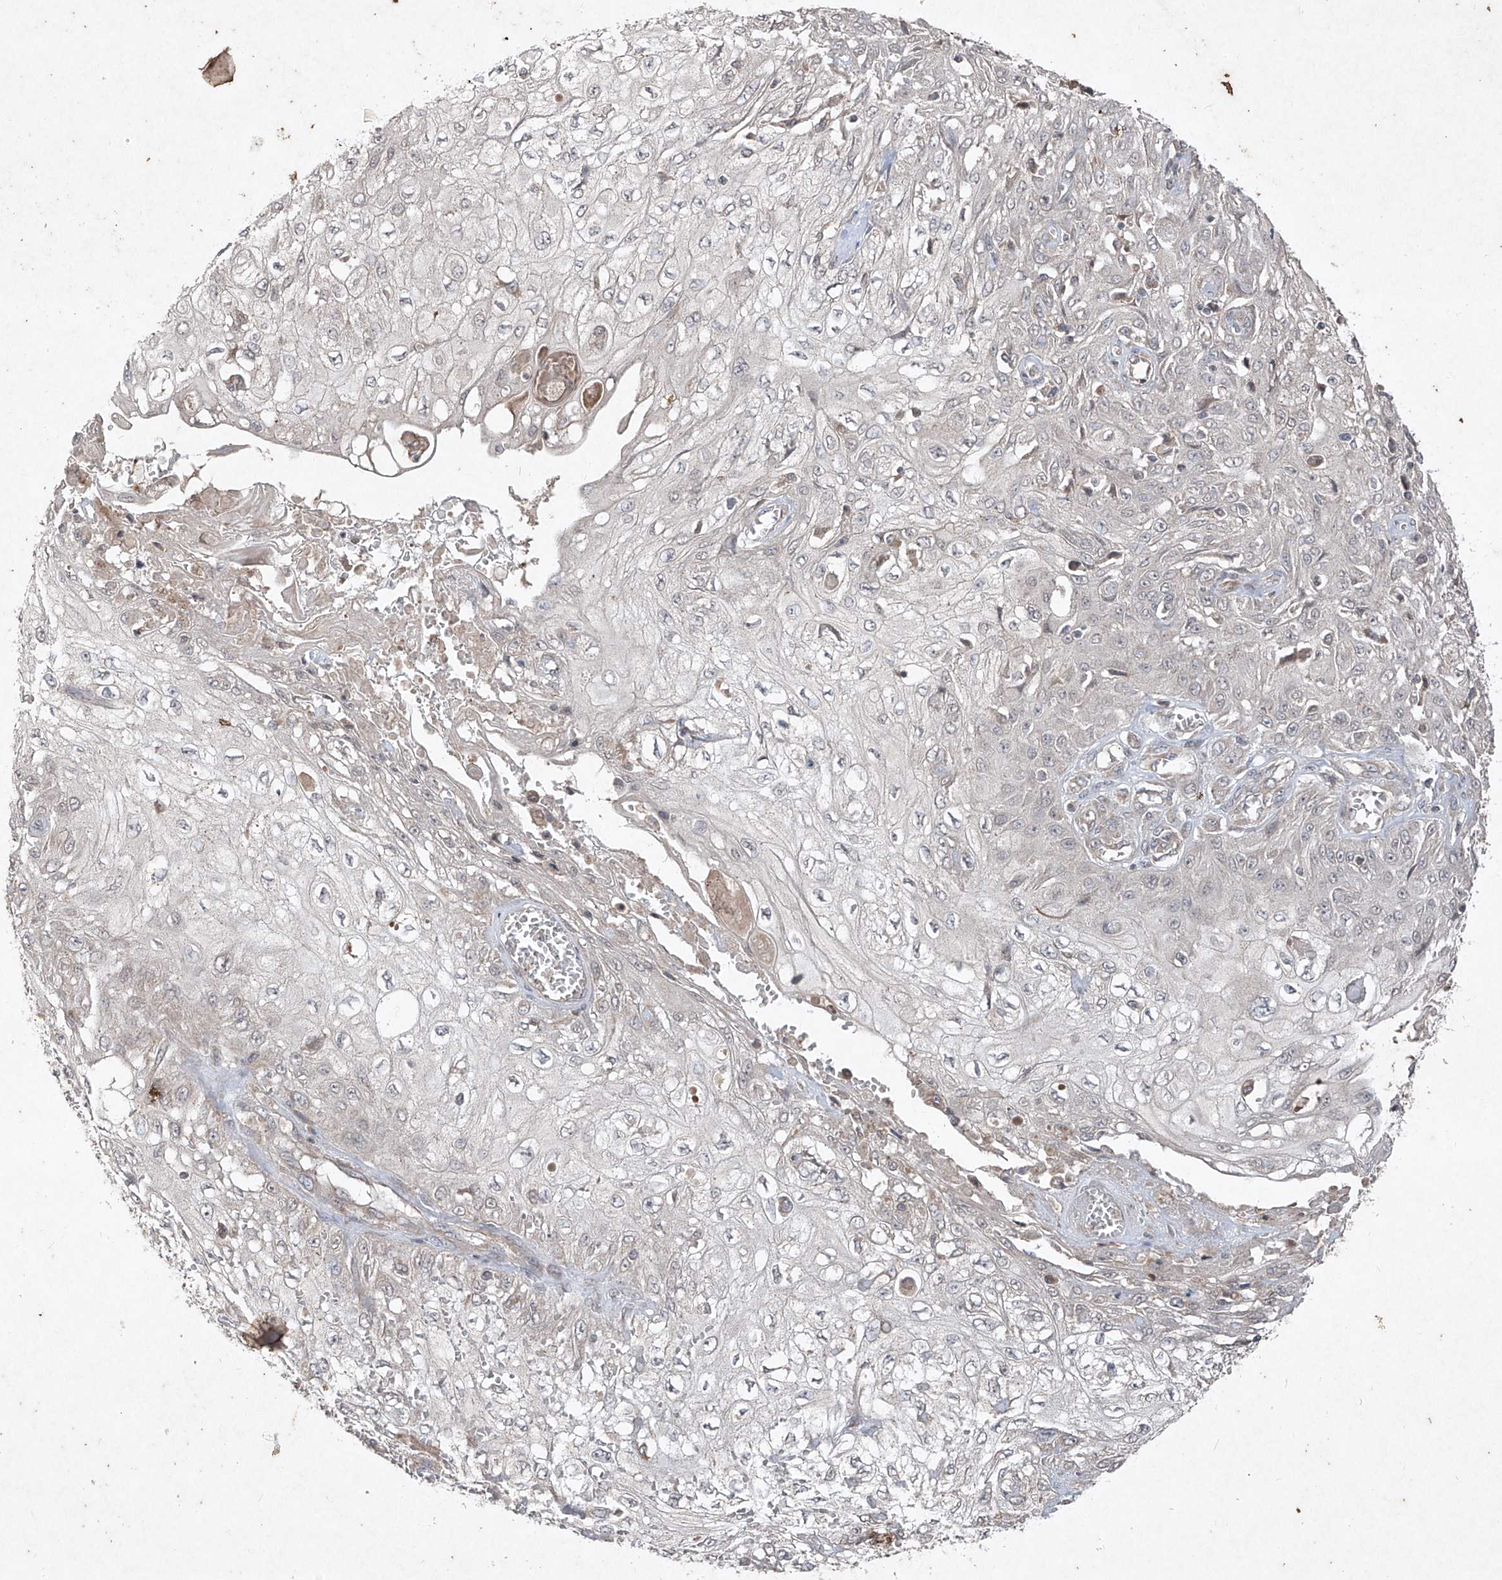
{"staining": {"intensity": "negative", "quantity": "none", "location": "none"}, "tissue": "skin cancer", "cell_type": "Tumor cells", "image_type": "cancer", "snomed": [{"axis": "morphology", "description": "Squamous cell carcinoma, NOS"}, {"axis": "morphology", "description": "Squamous cell carcinoma, metastatic, NOS"}, {"axis": "topography", "description": "Skin"}, {"axis": "topography", "description": "Lymph node"}], "caption": "IHC photomicrograph of skin squamous cell carcinoma stained for a protein (brown), which shows no positivity in tumor cells.", "gene": "ABCD3", "patient": {"sex": "male", "age": 75}}